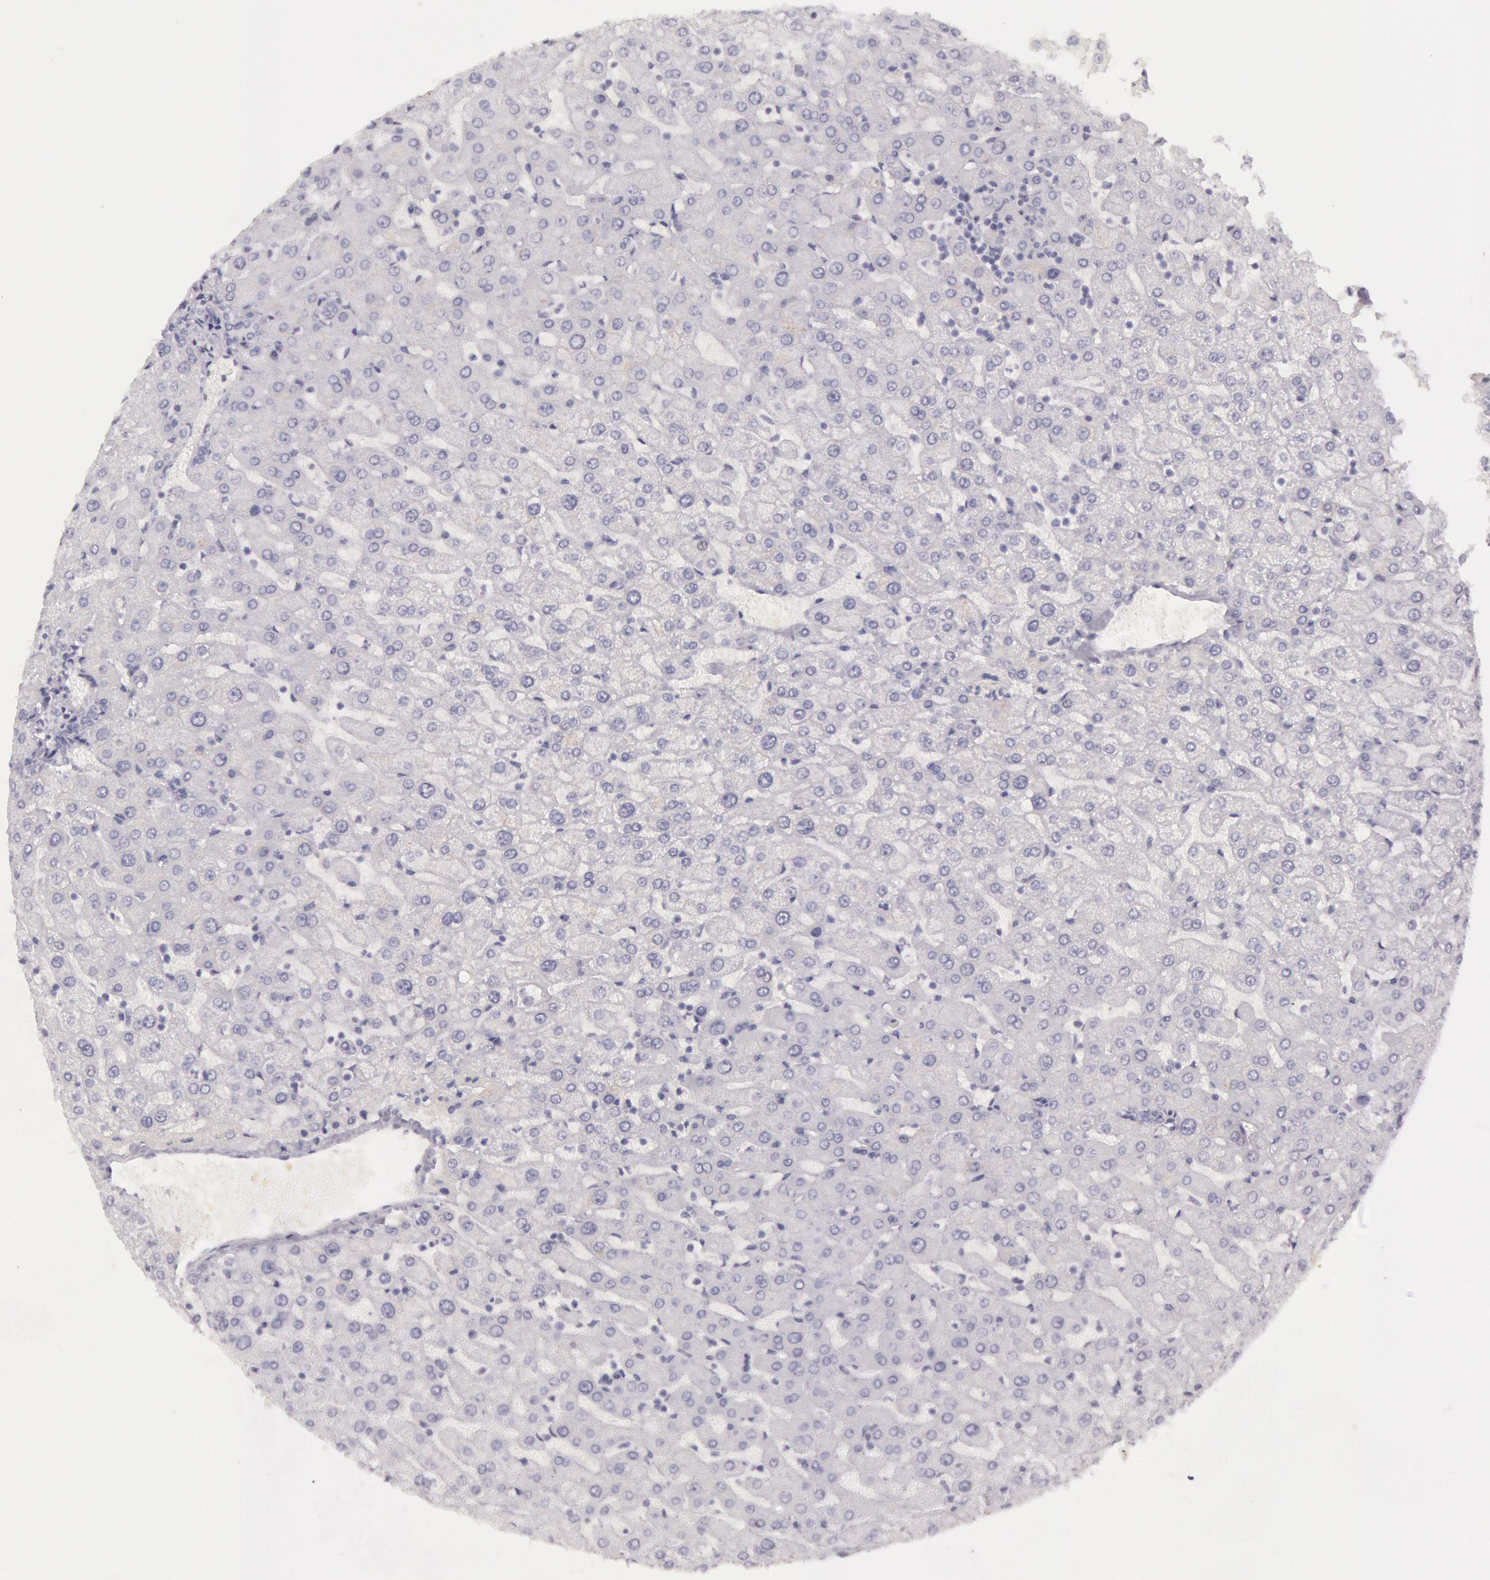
{"staining": {"intensity": "negative", "quantity": "none", "location": "none"}, "tissue": "liver", "cell_type": "Cholangiocytes", "image_type": "normal", "snomed": [{"axis": "morphology", "description": "Normal tissue, NOS"}, {"axis": "morphology", "description": "Fibrosis, NOS"}, {"axis": "topography", "description": "Liver"}], "caption": "High magnification brightfield microscopy of benign liver stained with DAB (brown) and counterstained with hematoxylin (blue): cholangiocytes show no significant staining.", "gene": "CKB", "patient": {"sex": "female", "age": 29}}